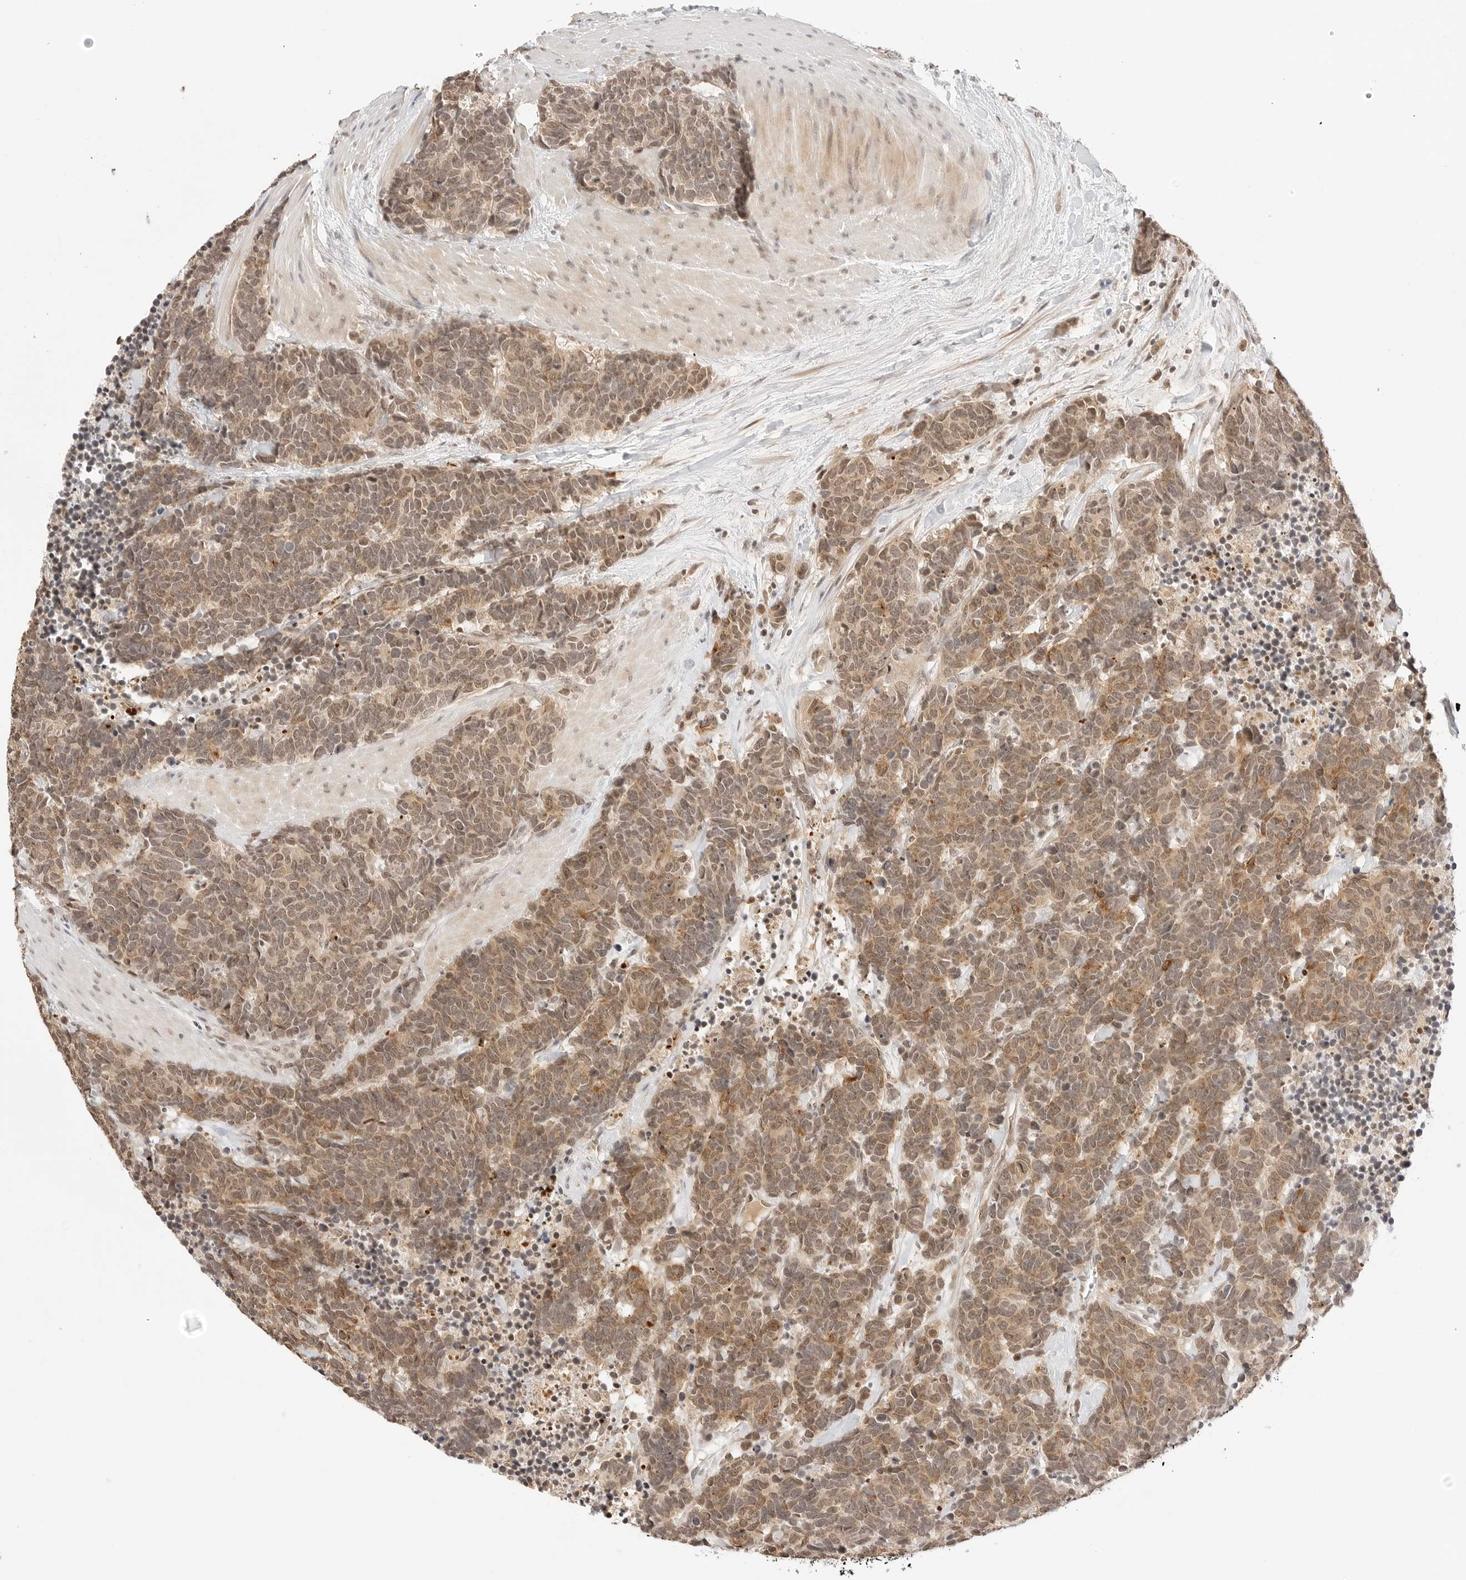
{"staining": {"intensity": "moderate", "quantity": ">75%", "location": "cytoplasmic/membranous,nuclear"}, "tissue": "carcinoid", "cell_type": "Tumor cells", "image_type": "cancer", "snomed": [{"axis": "morphology", "description": "Carcinoma, NOS"}, {"axis": "morphology", "description": "Carcinoid, malignant, NOS"}, {"axis": "topography", "description": "Urinary bladder"}], "caption": "The photomicrograph displays staining of carcinoid, revealing moderate cytoplasmic/membranous and nuclear protein staining (brown color) within tumor cells.", "gene": "SEPTIN4", "patient": {"sex": "male", "age": 57}}